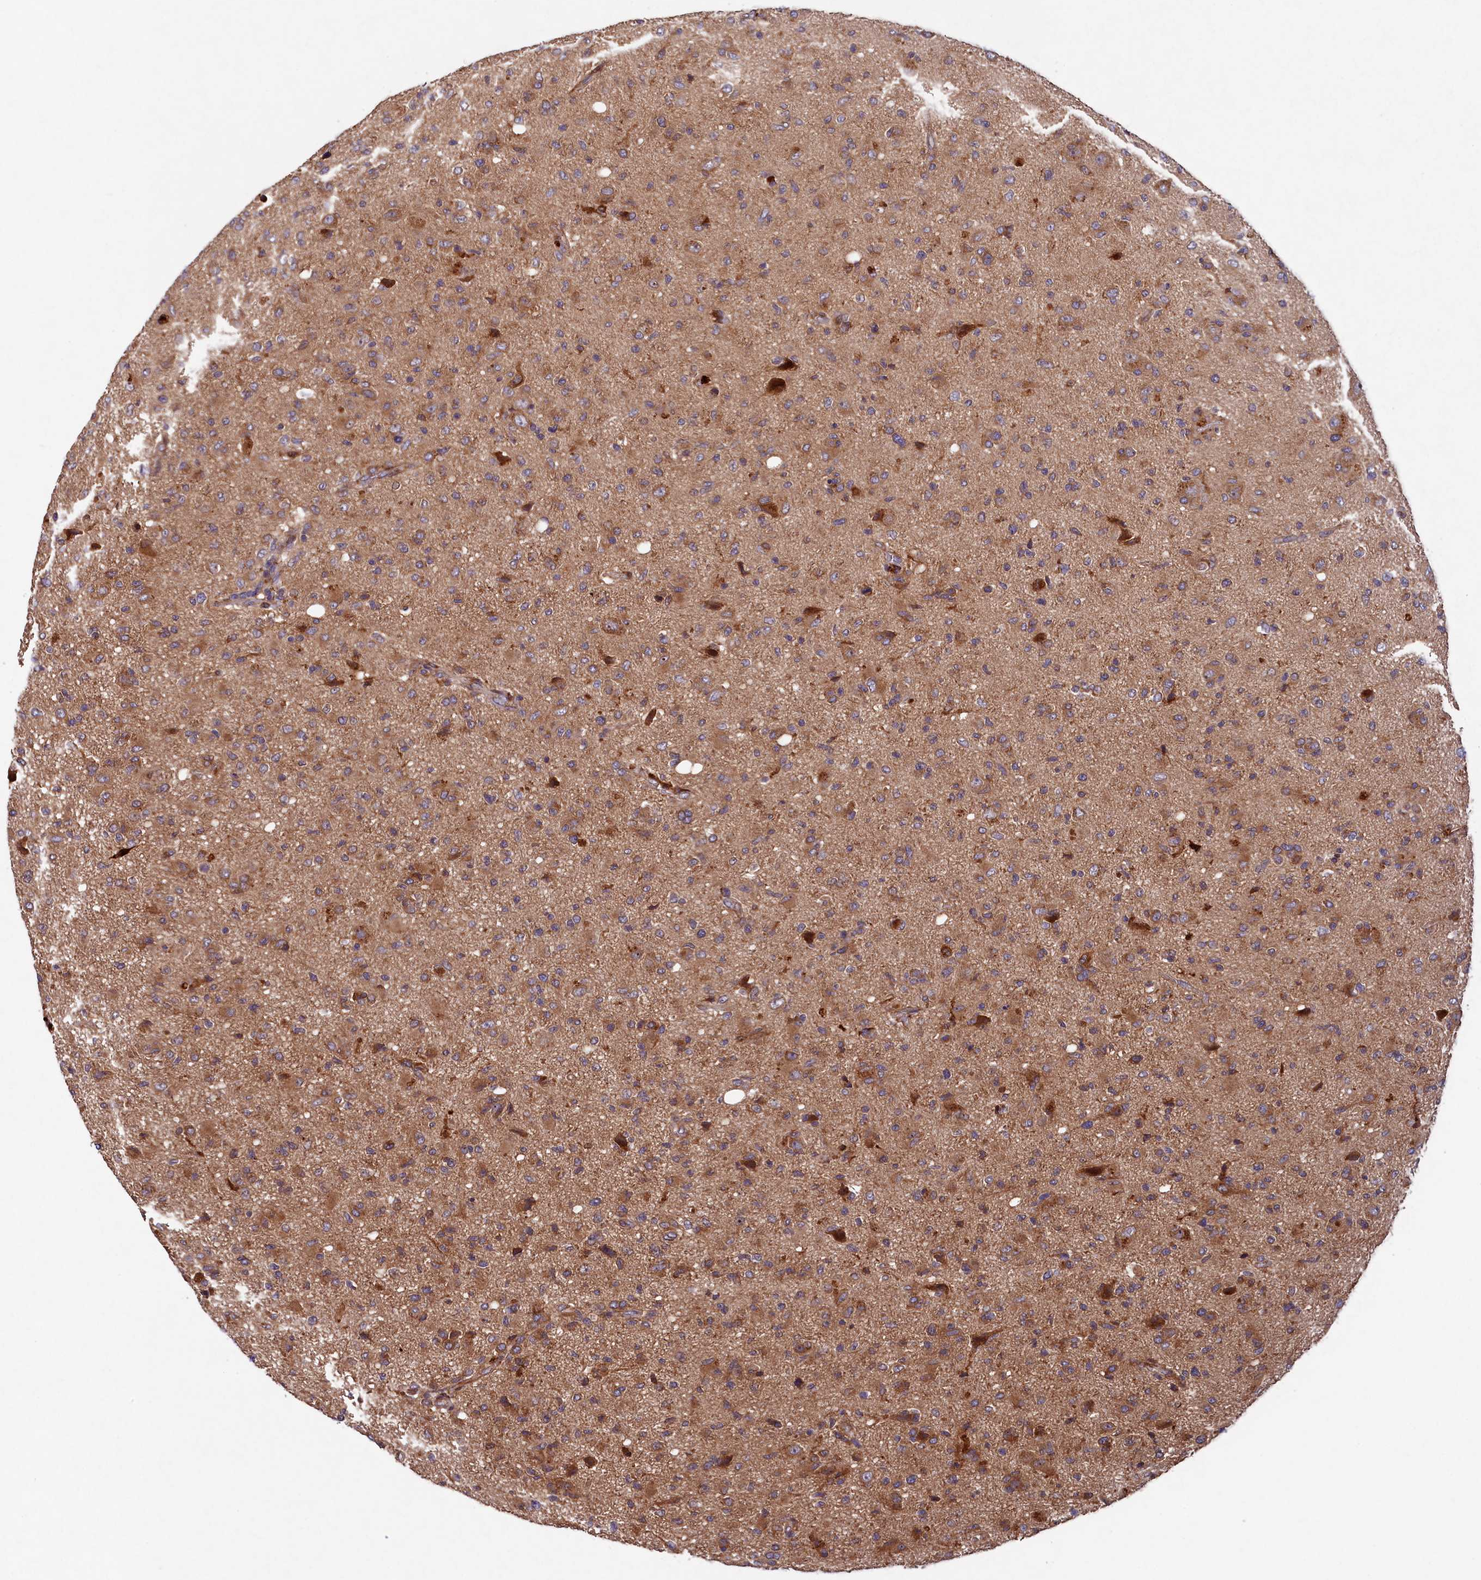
{"staining": {"intensity": "moderate", "quantity": ">75%", "location": "cytoplasmic/membranous"}, "tissue": "glioma", "cell_type": "Tumor cells", "image_type": "cancer", "snomed": [{"axis": "morphology", "description": "Glioma, malignant, High grade"}, {"axis": "topography", "description": "Brain"}], "caption": "Brown immunohistochemical staining in human glioma exhibits moderate cytoplasmic/membranous staining in about >75% of tumor cells.", "gene": "ARRDC4", "patient": {"sex": "female", "age": 57}}